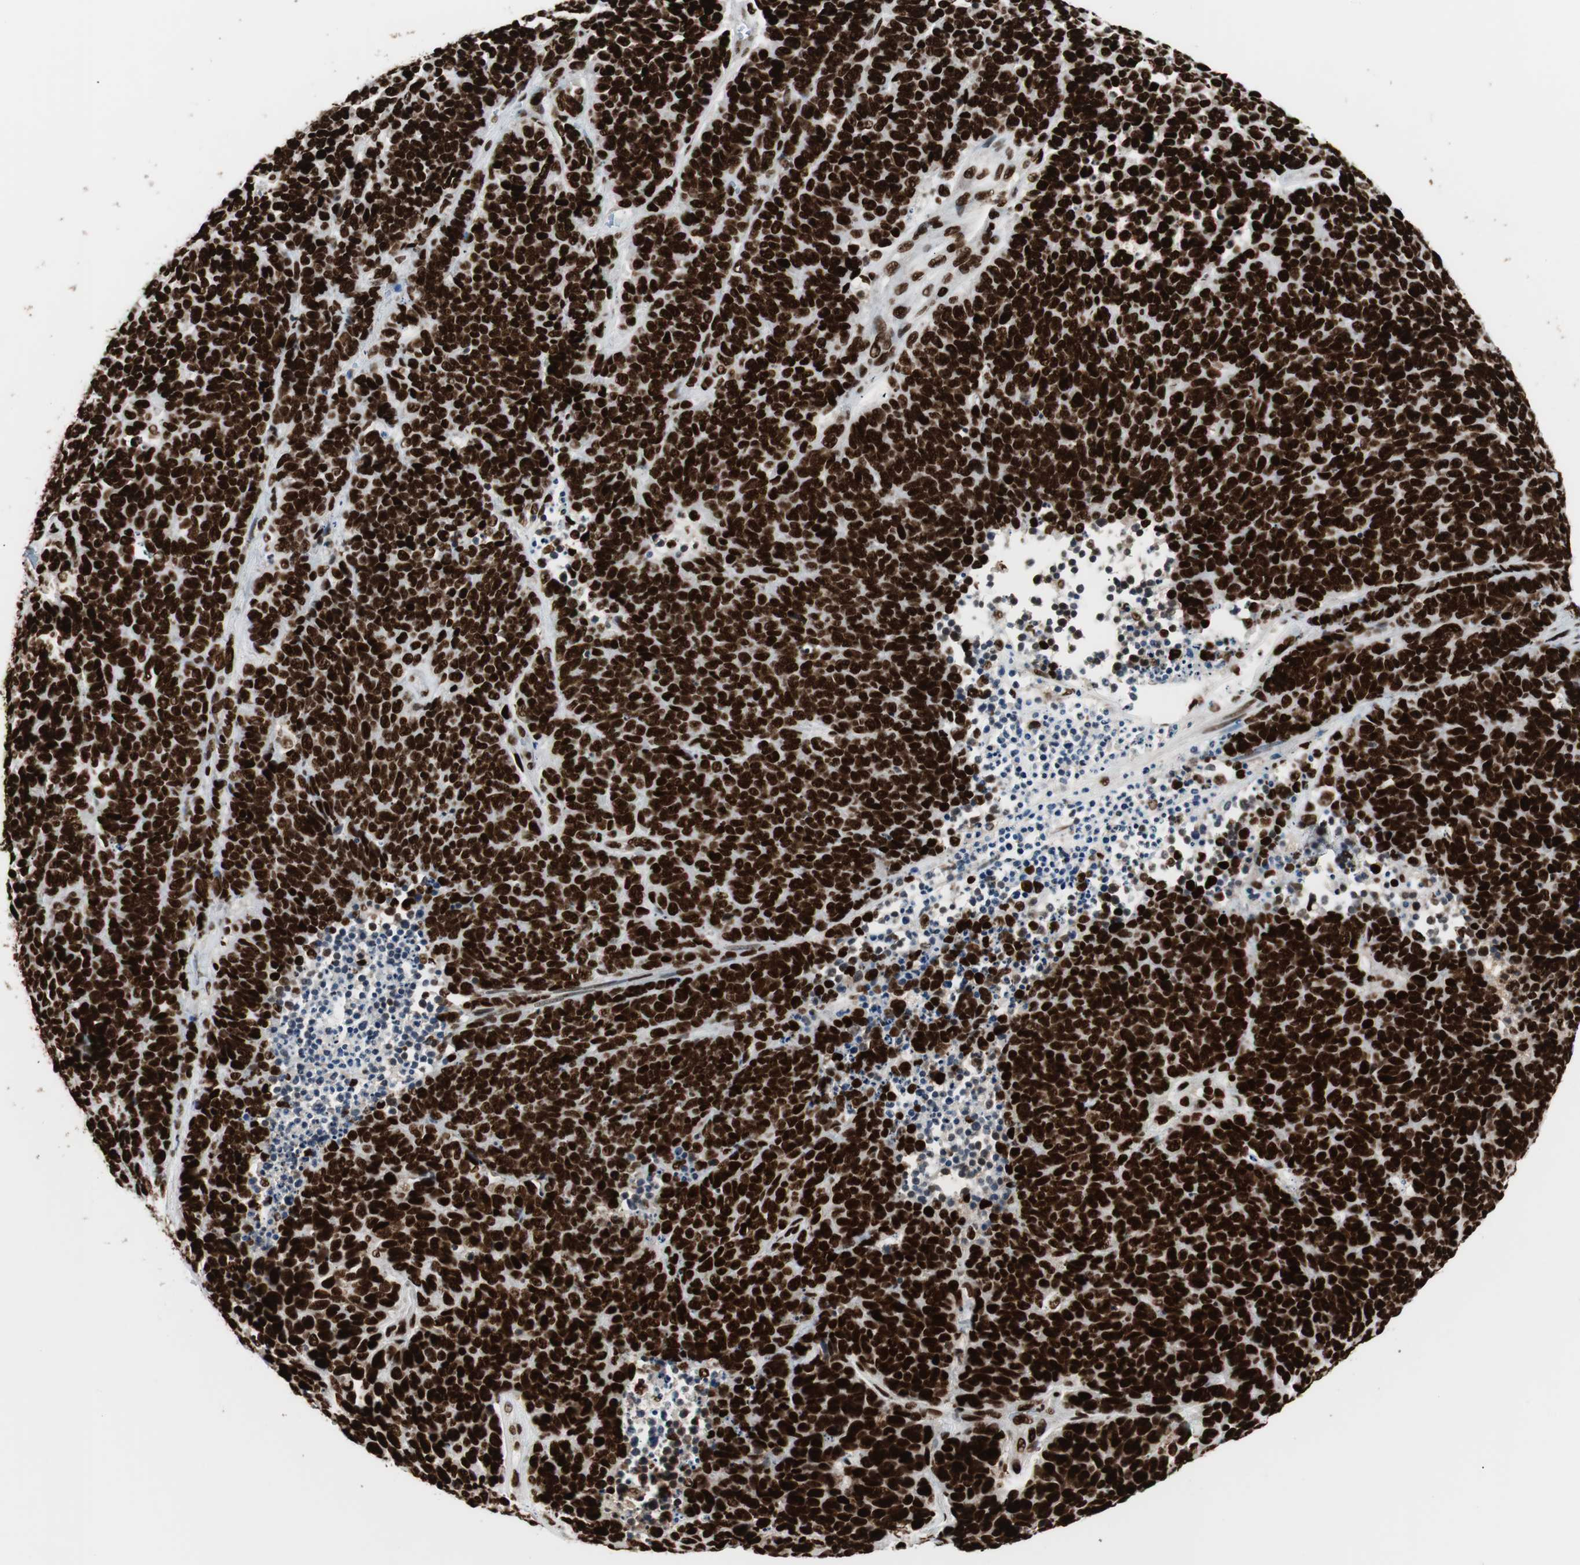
{"staining": {"intensity": "strong", "quantity": ">75%", "location": "nuclear"}, "tissue": "lung cancer", "cell_type": "Tumor cells", "image_type": "cancer", "snomed": [{"axis": "morphology", "description": "Neoplasm, malignant, NOS"}, {"axis": "topography", "description": "Lung"}], "caption": "Lung cancer (malignant neoplasm) was stained to show a protein in brown. There is high levels of strong nuclear staining in approximately >75% of tumor cells. Nuclei are stained in blue.", "gene": "MTA2", "patient": {"sex": "female", "age": 58}}